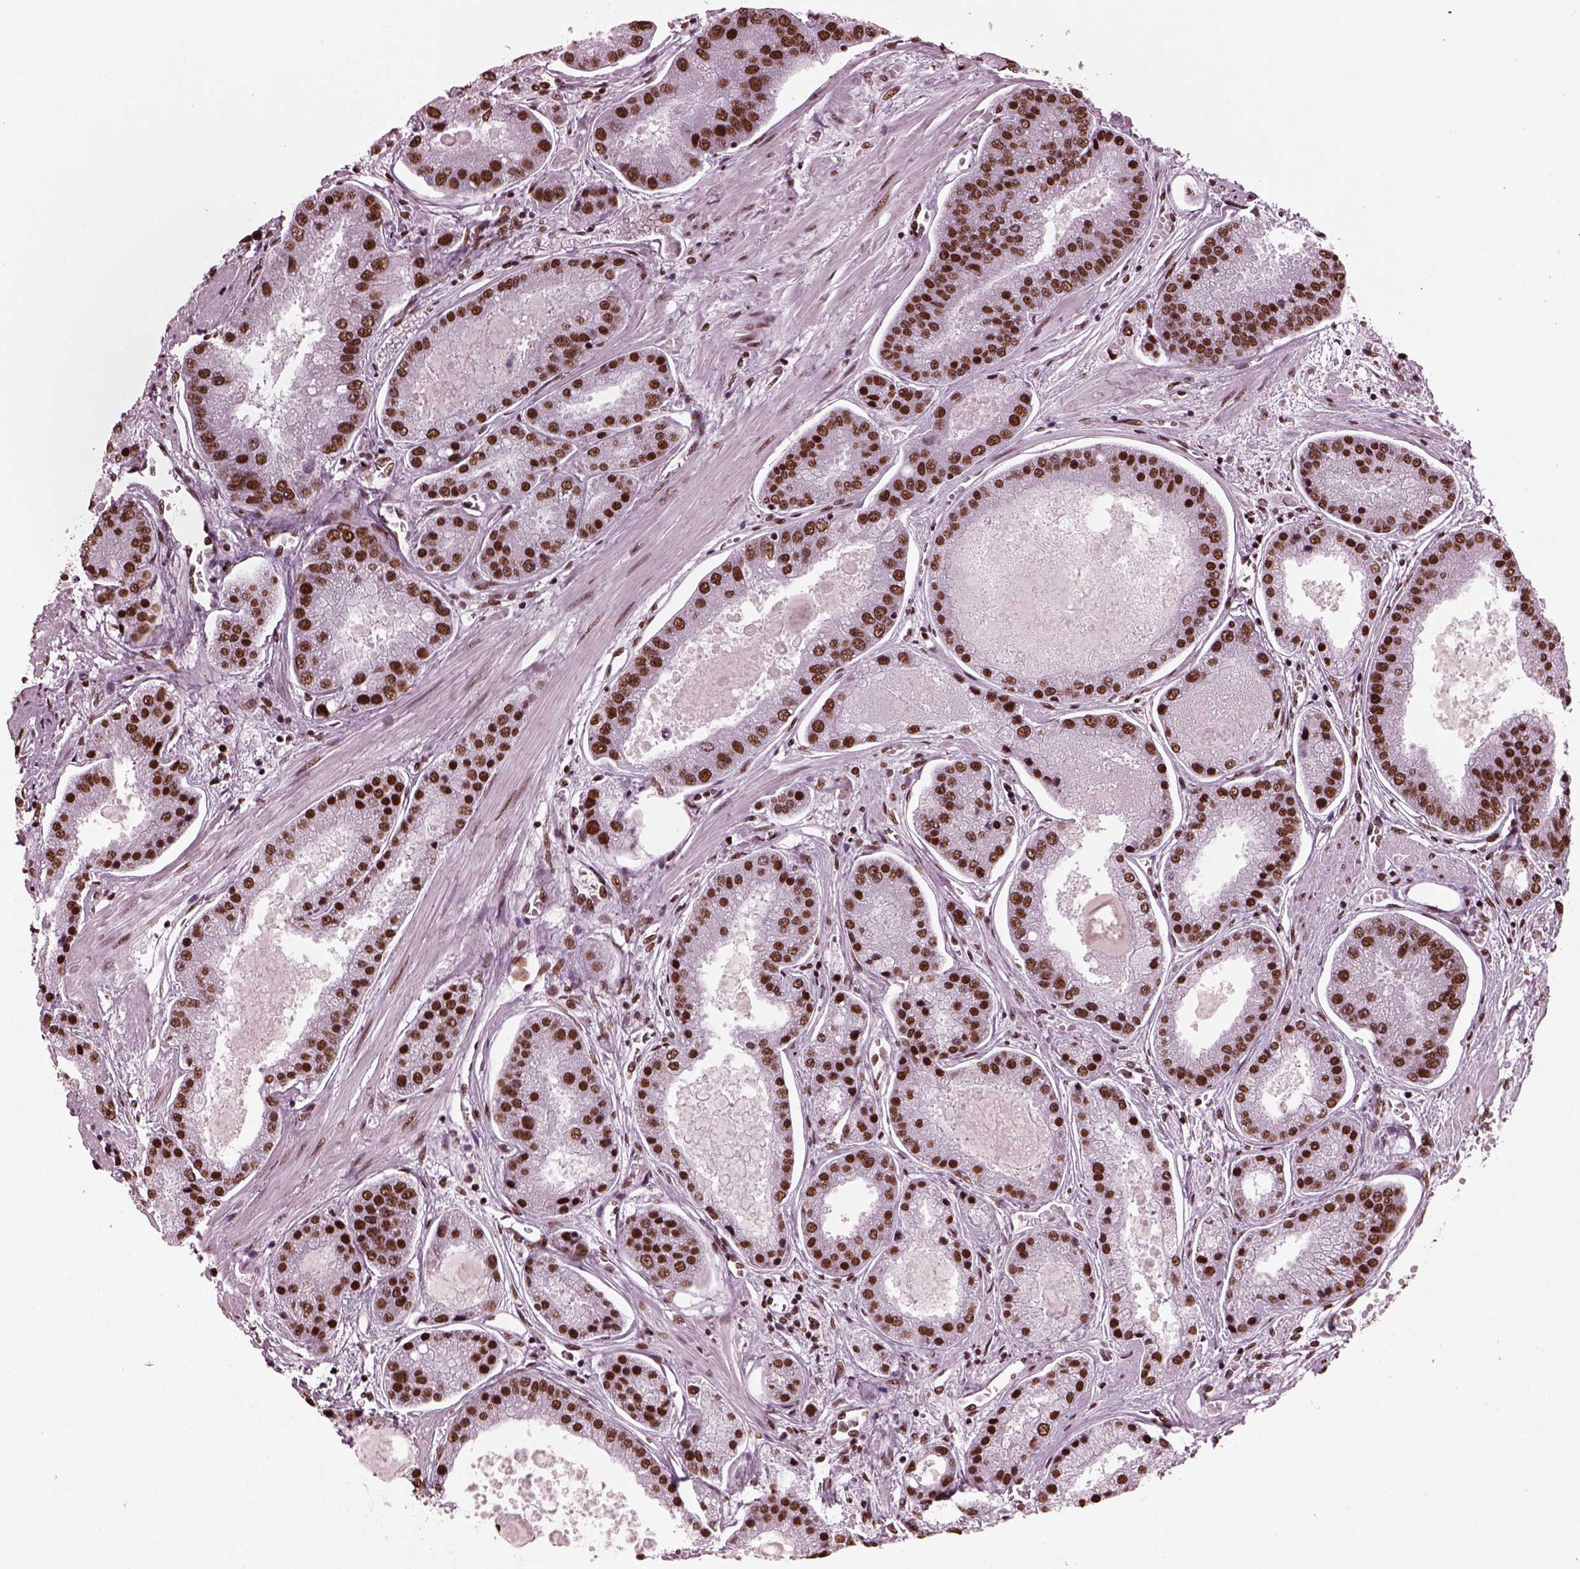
{"staining": {"intensity": "strong", "quantity": ">75%", "location": "nuclear"}, "tissue": "prostate cancer", "cell_type": "Tumor cells", "image_type": "cancer", "snomed": [{"axis": "morphology", "description": "Adenocarcinoma, High grade"}, {"axis": "topography", "description": "Prostate"}], "caption": "Prostate high-grade adenocarcinoma was stained to show a protein in brown. There is high levels of strong nuclear expression in about >75% of tumor cells.", "gene": "CBFA2T3", "patient": {"sex": "male", "age": 67}}